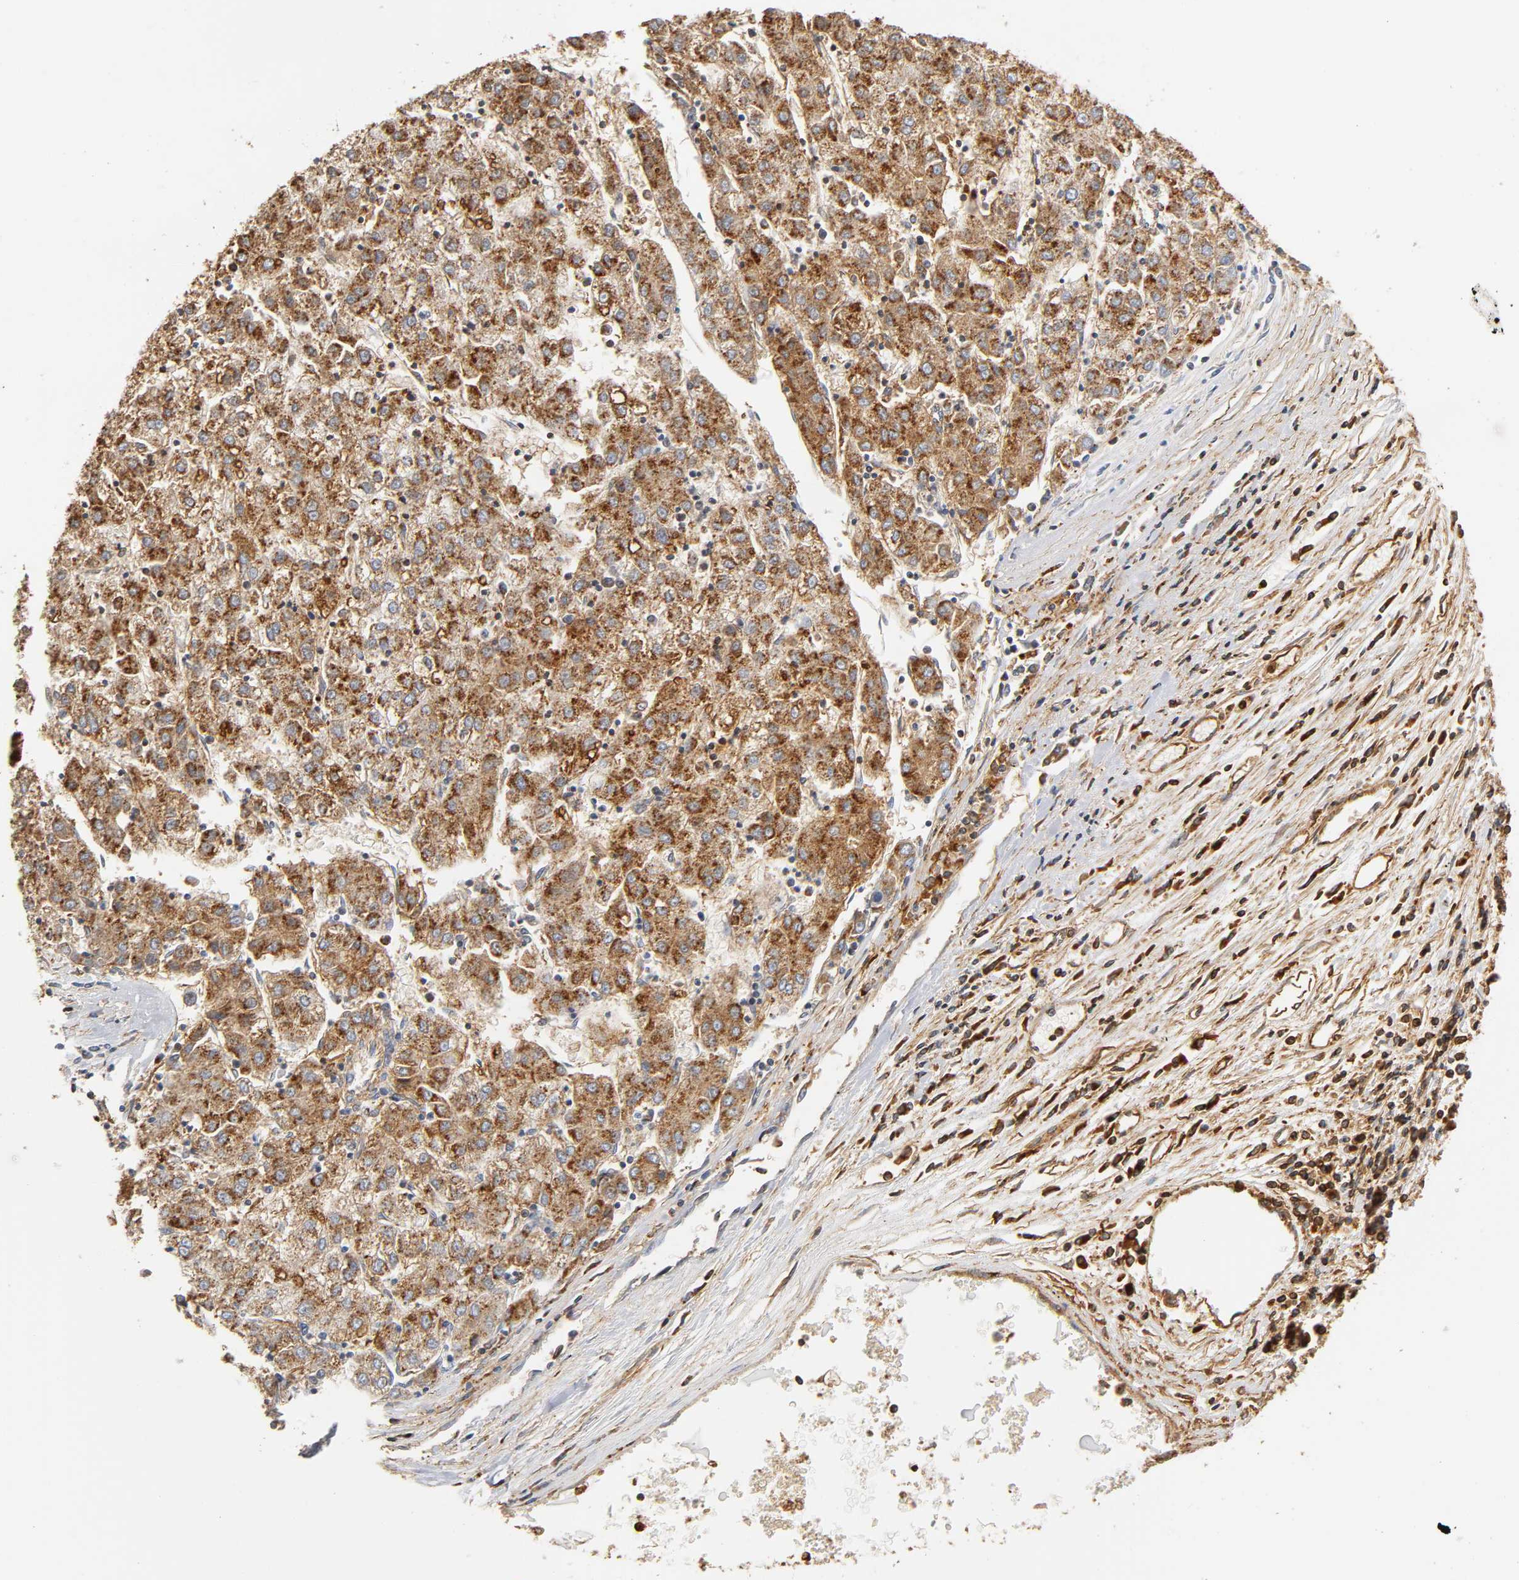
{"staining": {"intensity": "moderate", "quantity": ">75%", "location": "cytoplasmic/membranous"}, "tissue": "liver cancer", "cell_type": "Tumor cells", "image_type": "cancer", "snomed": [{"axis": "morphology", "description": "Carcinoma, Hepatocellular, NOS"}, {"axis": "topography", "description": "Liver"}], "caption": "Liver cancer stained with DAB (3,3'-diaminobenzidine) immunohistochemistry displays medium levels of moderate cytoplasmic/membranous staining in about >75% of tumor cells.", "gene": "ANXA11", "patient": {"sex": "male", "age": 72}}